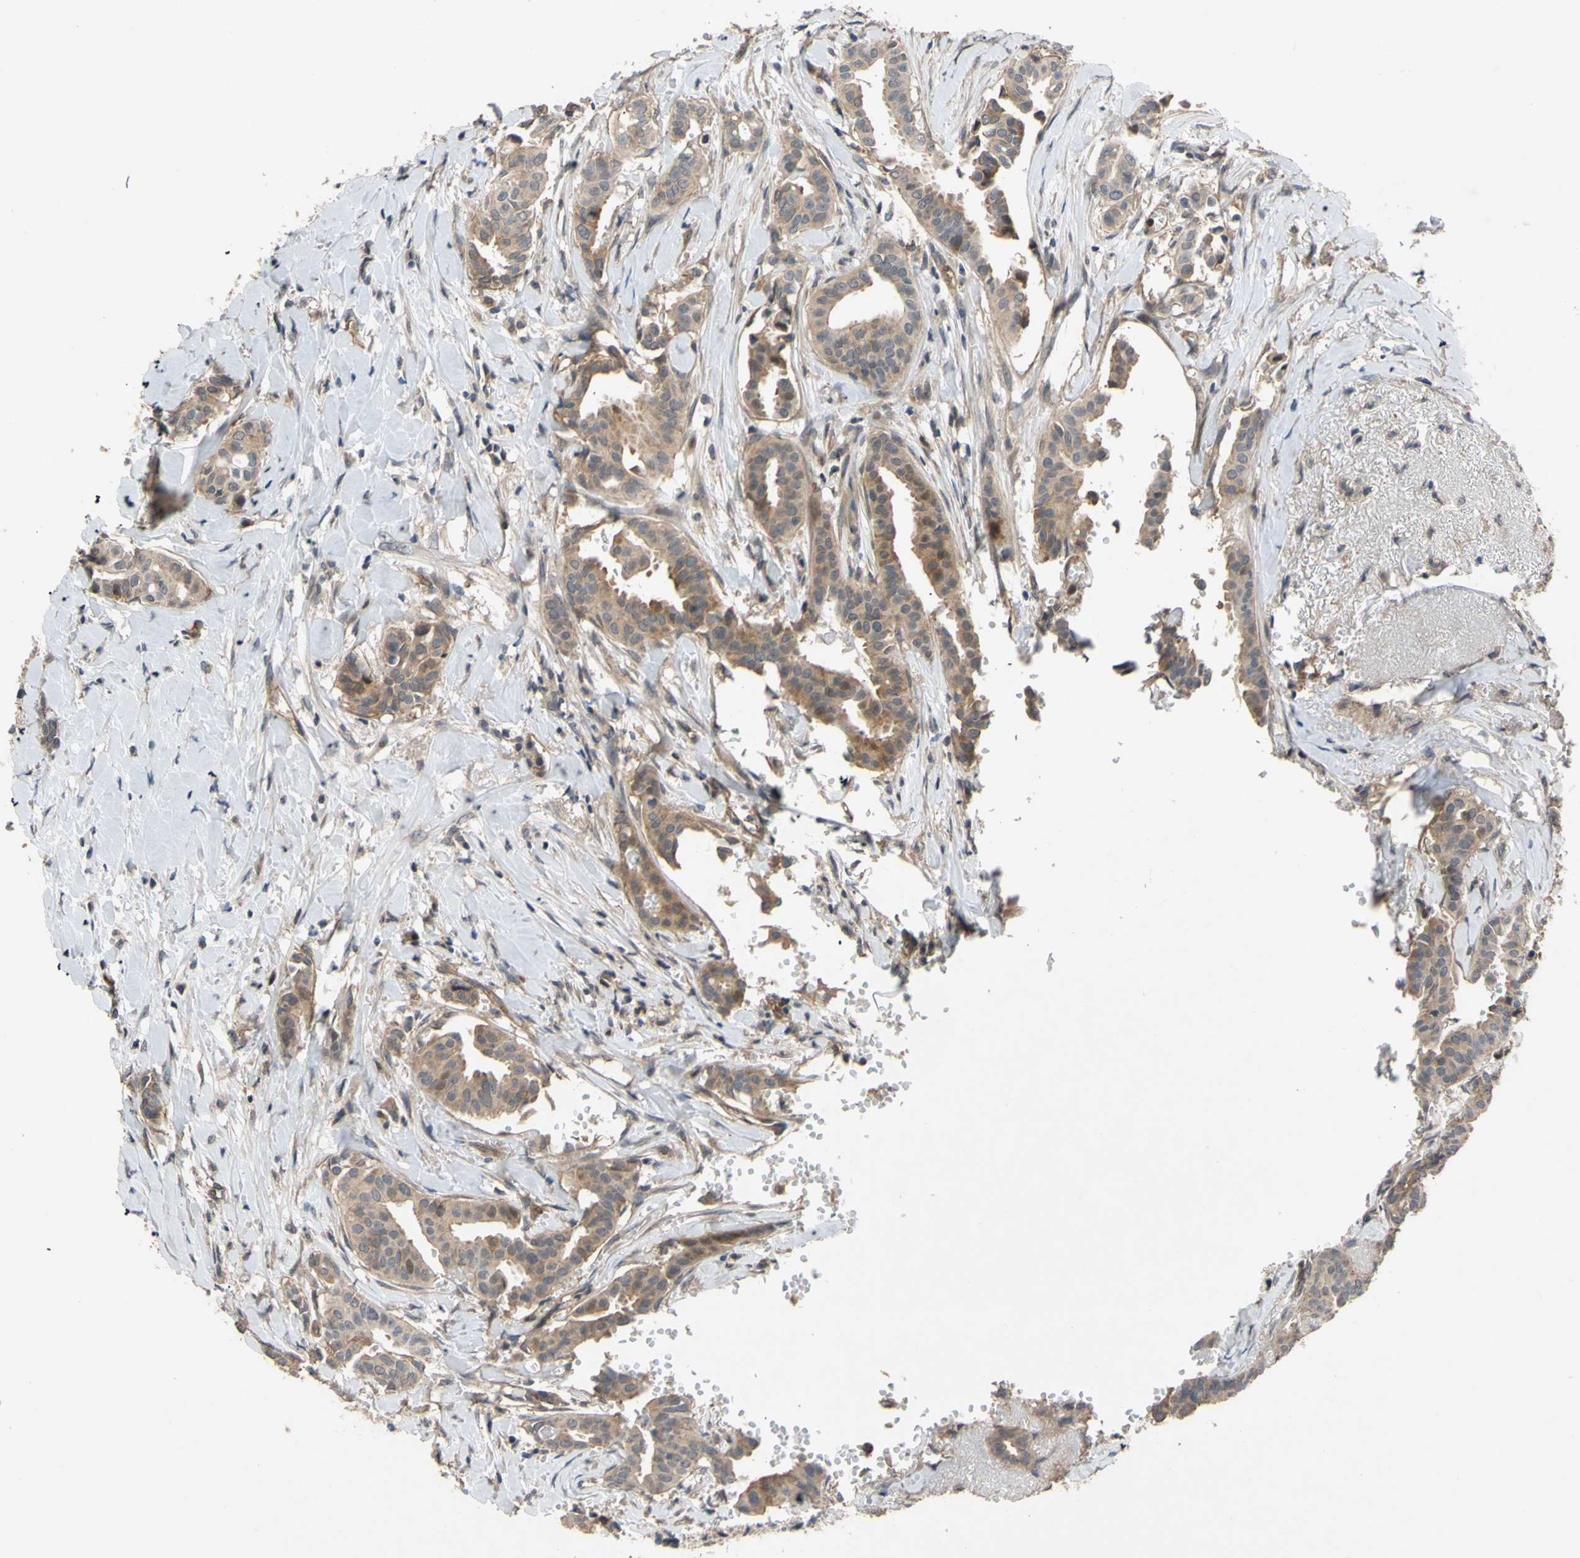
{"staining": {"intensity": "moderate", "quantity": ">75%", "location": "cytoplasmic/membranous"}, "tissue": "head and neck cancer", "cell_type": "Tumor cells", "image_type": "cancer", "snomed": [{"axis": "morphology", "description": "Adenocarcinoma, NOS"}, {"axis": "topography", "description": "Salivary gland"}, {"axis": "topography", "description": "Head-Neck"}], "caption": "IHC histopathology image of neoplastic tissue: human head and neck cancer (adenocarcinoma) stained using IHC reveals medium levels of moderate protein expression localized specifically in the cytoplasmic/membranous of tumor cells, appearing as a cytoplasmic/membranous brown color.", "gene": "SHROOM4", "patient": {"sex": "female", "age": 59}}